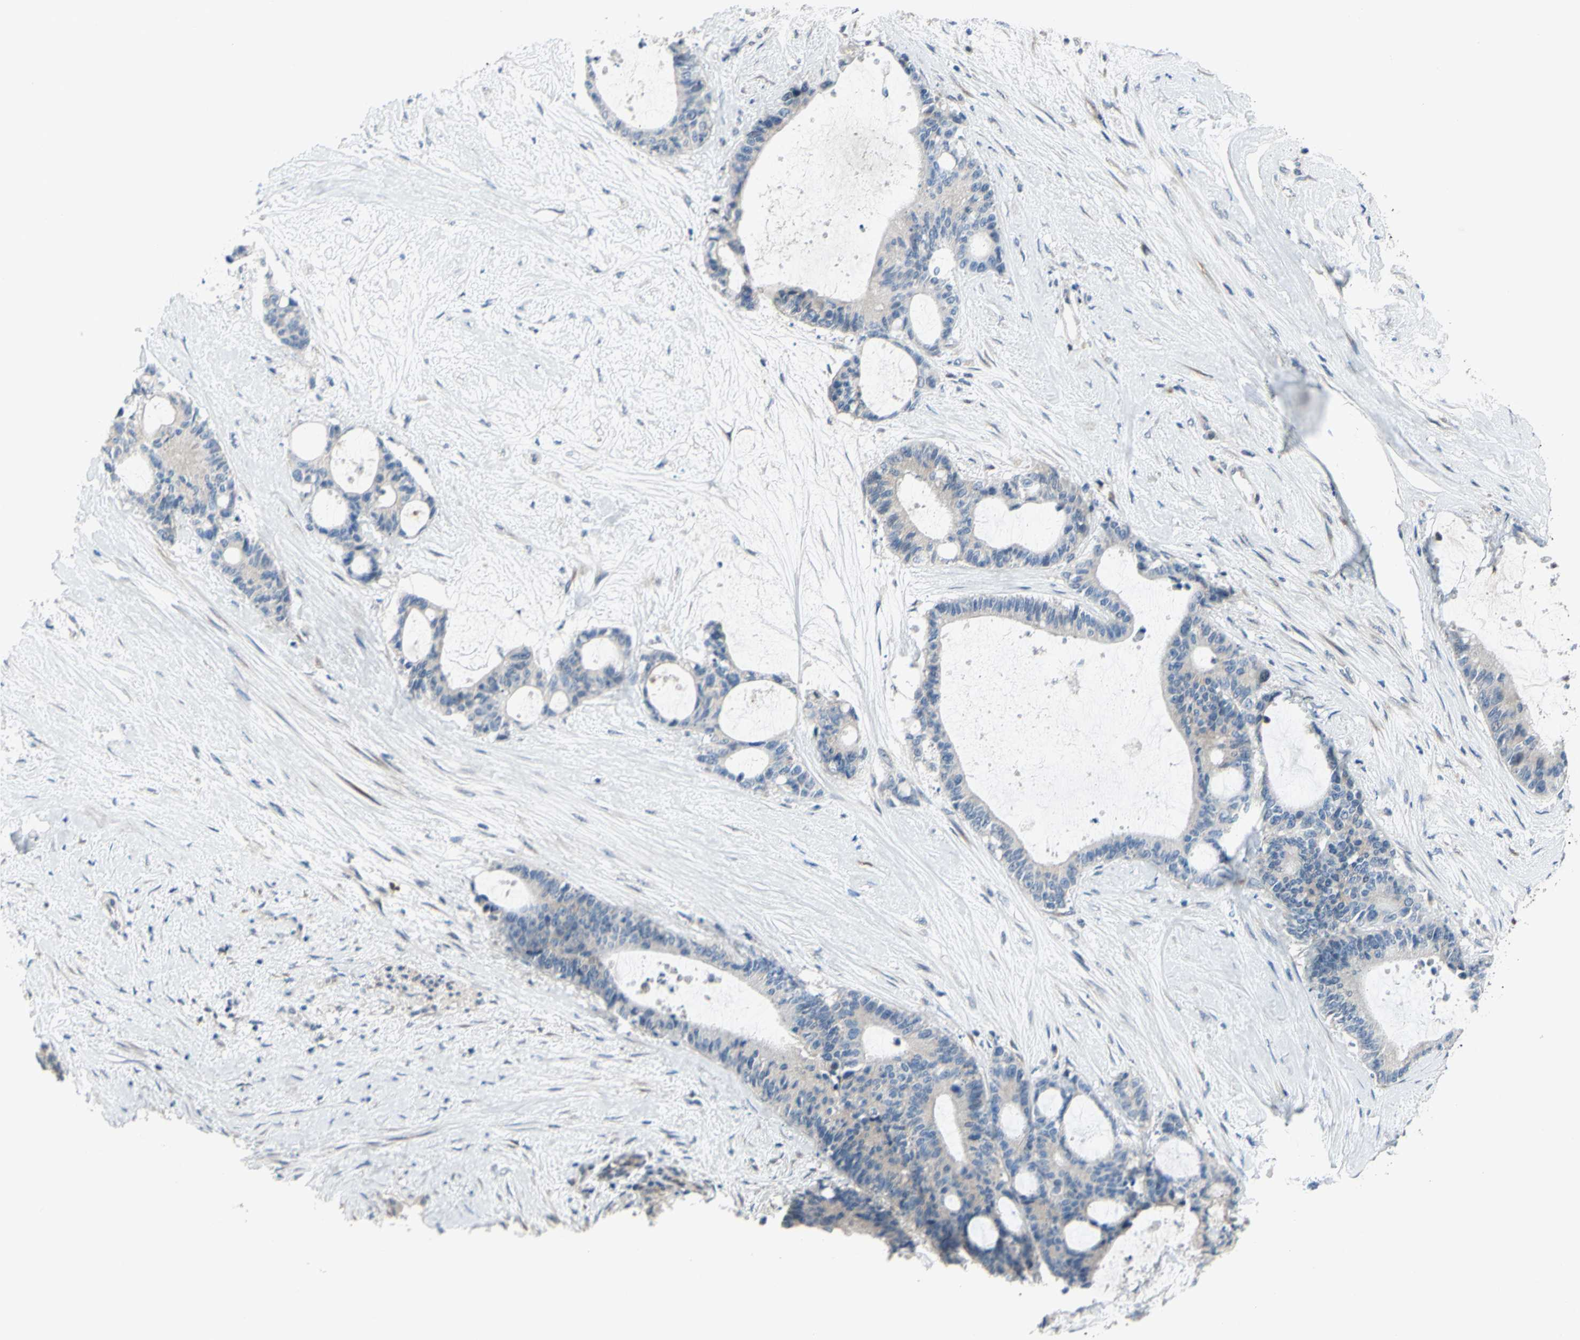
{"staining": {"intensity": "weak", "quantity": ">75%", "location": "cytoplasmic/membranous"}, "tissue": "liver cancer", "cell_type": "Tumor cells", "image_type": "cancer", "snomed": [{"axis": "morphology", "description": "Cholangiocarcinoma"}, {"axis": "topography", "description": "Liver"}], "caption": "About >75% of tumor cells in human liver cancer reveal weak cytoplasmic/membranous protein positivity as visualized by brown immunohistochemical staining.", "gene": "GRAMD2B", "patient": {"sex": "female", "age": 73}}